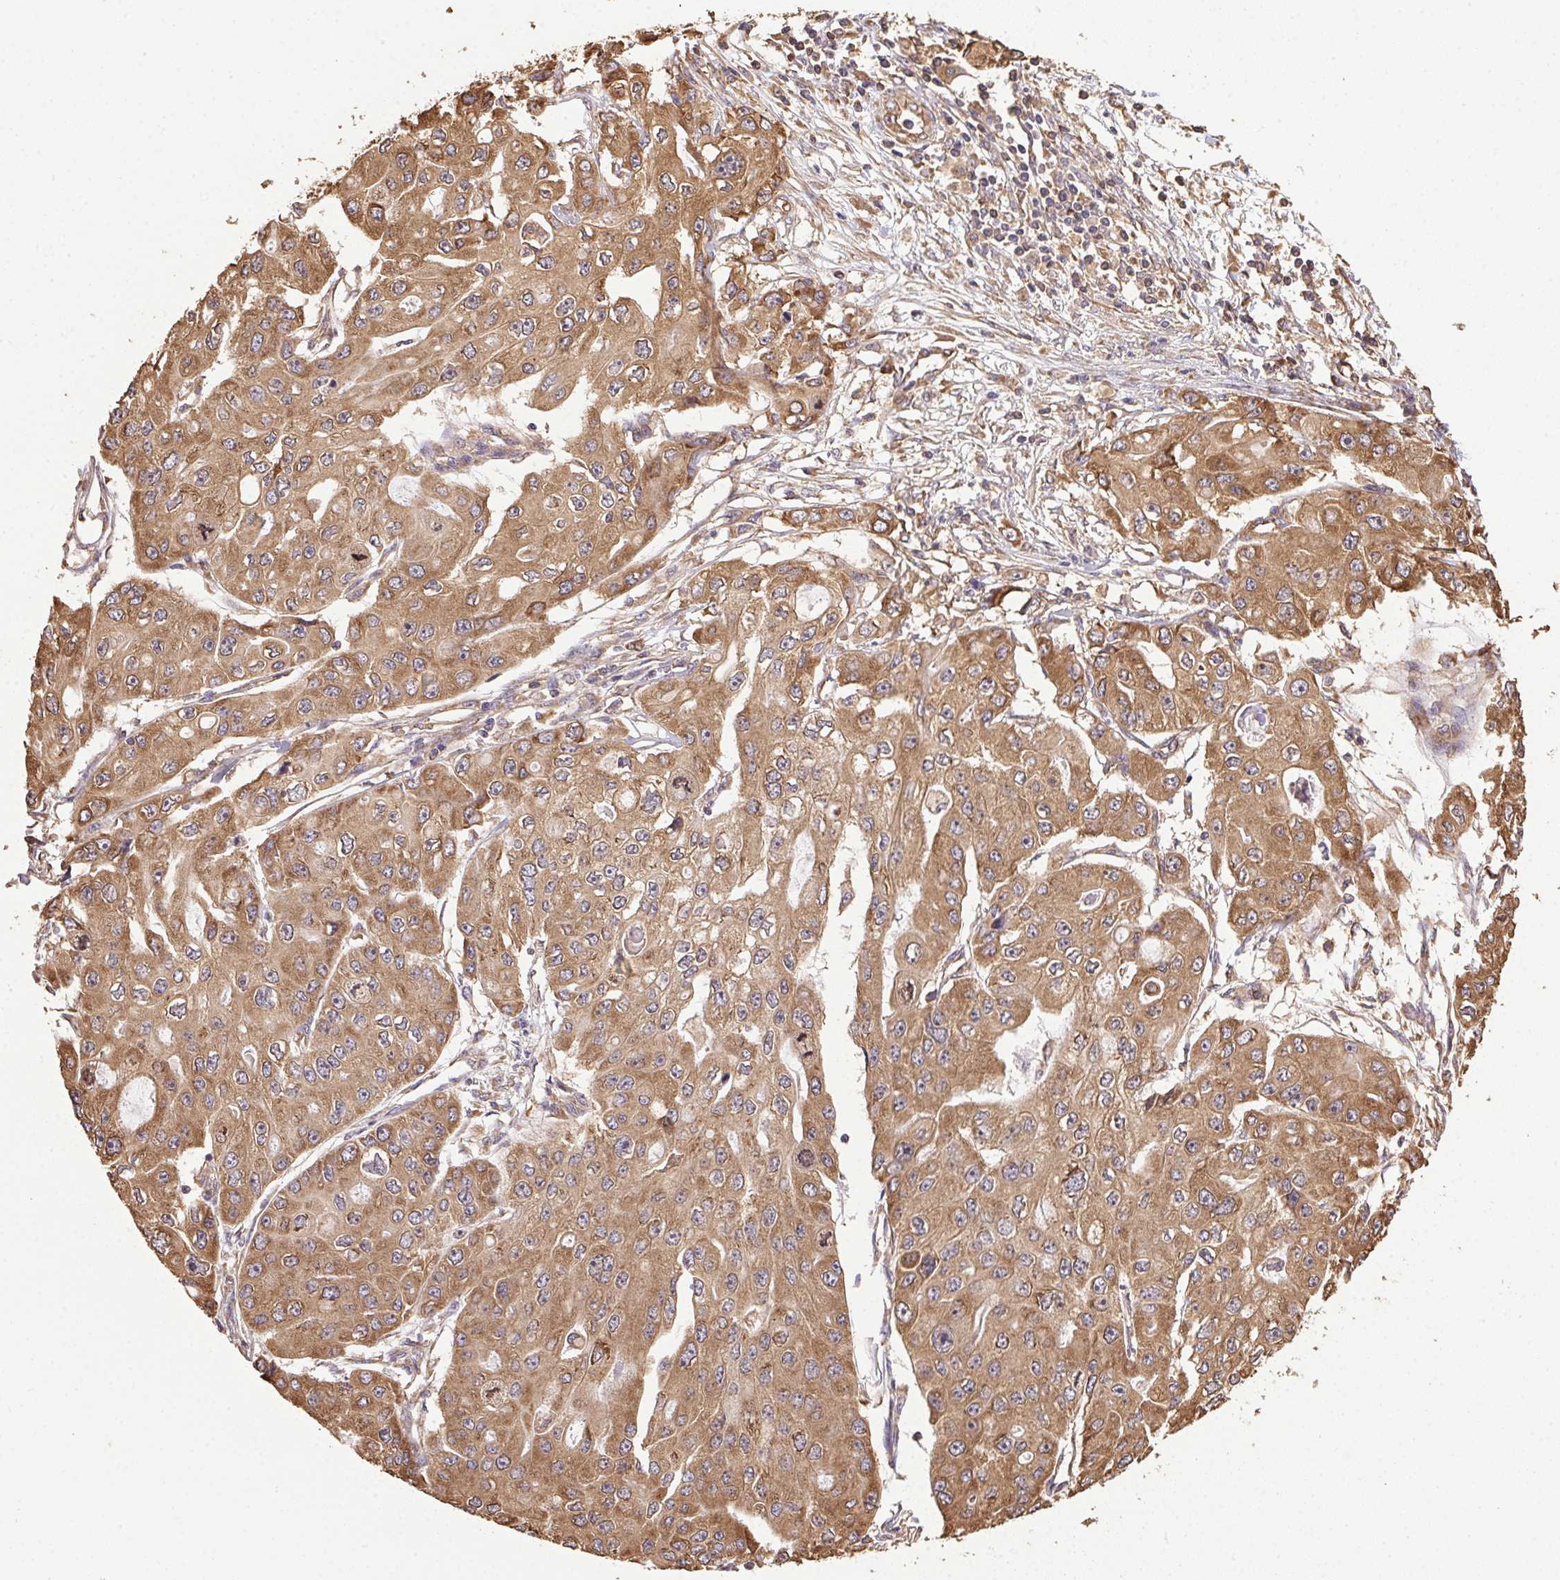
{"staining": {"intensity": "moderate", "quantity": ">75%", "location": "cytoplasmic/membranous"}, "tissue": "ovarian cancer", "cell_type": "Tumor cells", "image_type": "cancer", "snomed": [{"axis": "morphology", "description": "Cystadenocarcinoma, serous, NOS"}, {"axis": "topography", "description": "Ovary"}], "caption": "IHC micrograph of ovarian serous cystadenocarcinoma stained for a protein (brown), which exhibits medium levels of moderate cytoplasmic/membranous positivity in approximately >75% of tumor cells.", "gene": "EIF2S1", "patient": {"sex": "female", "age": 56}}